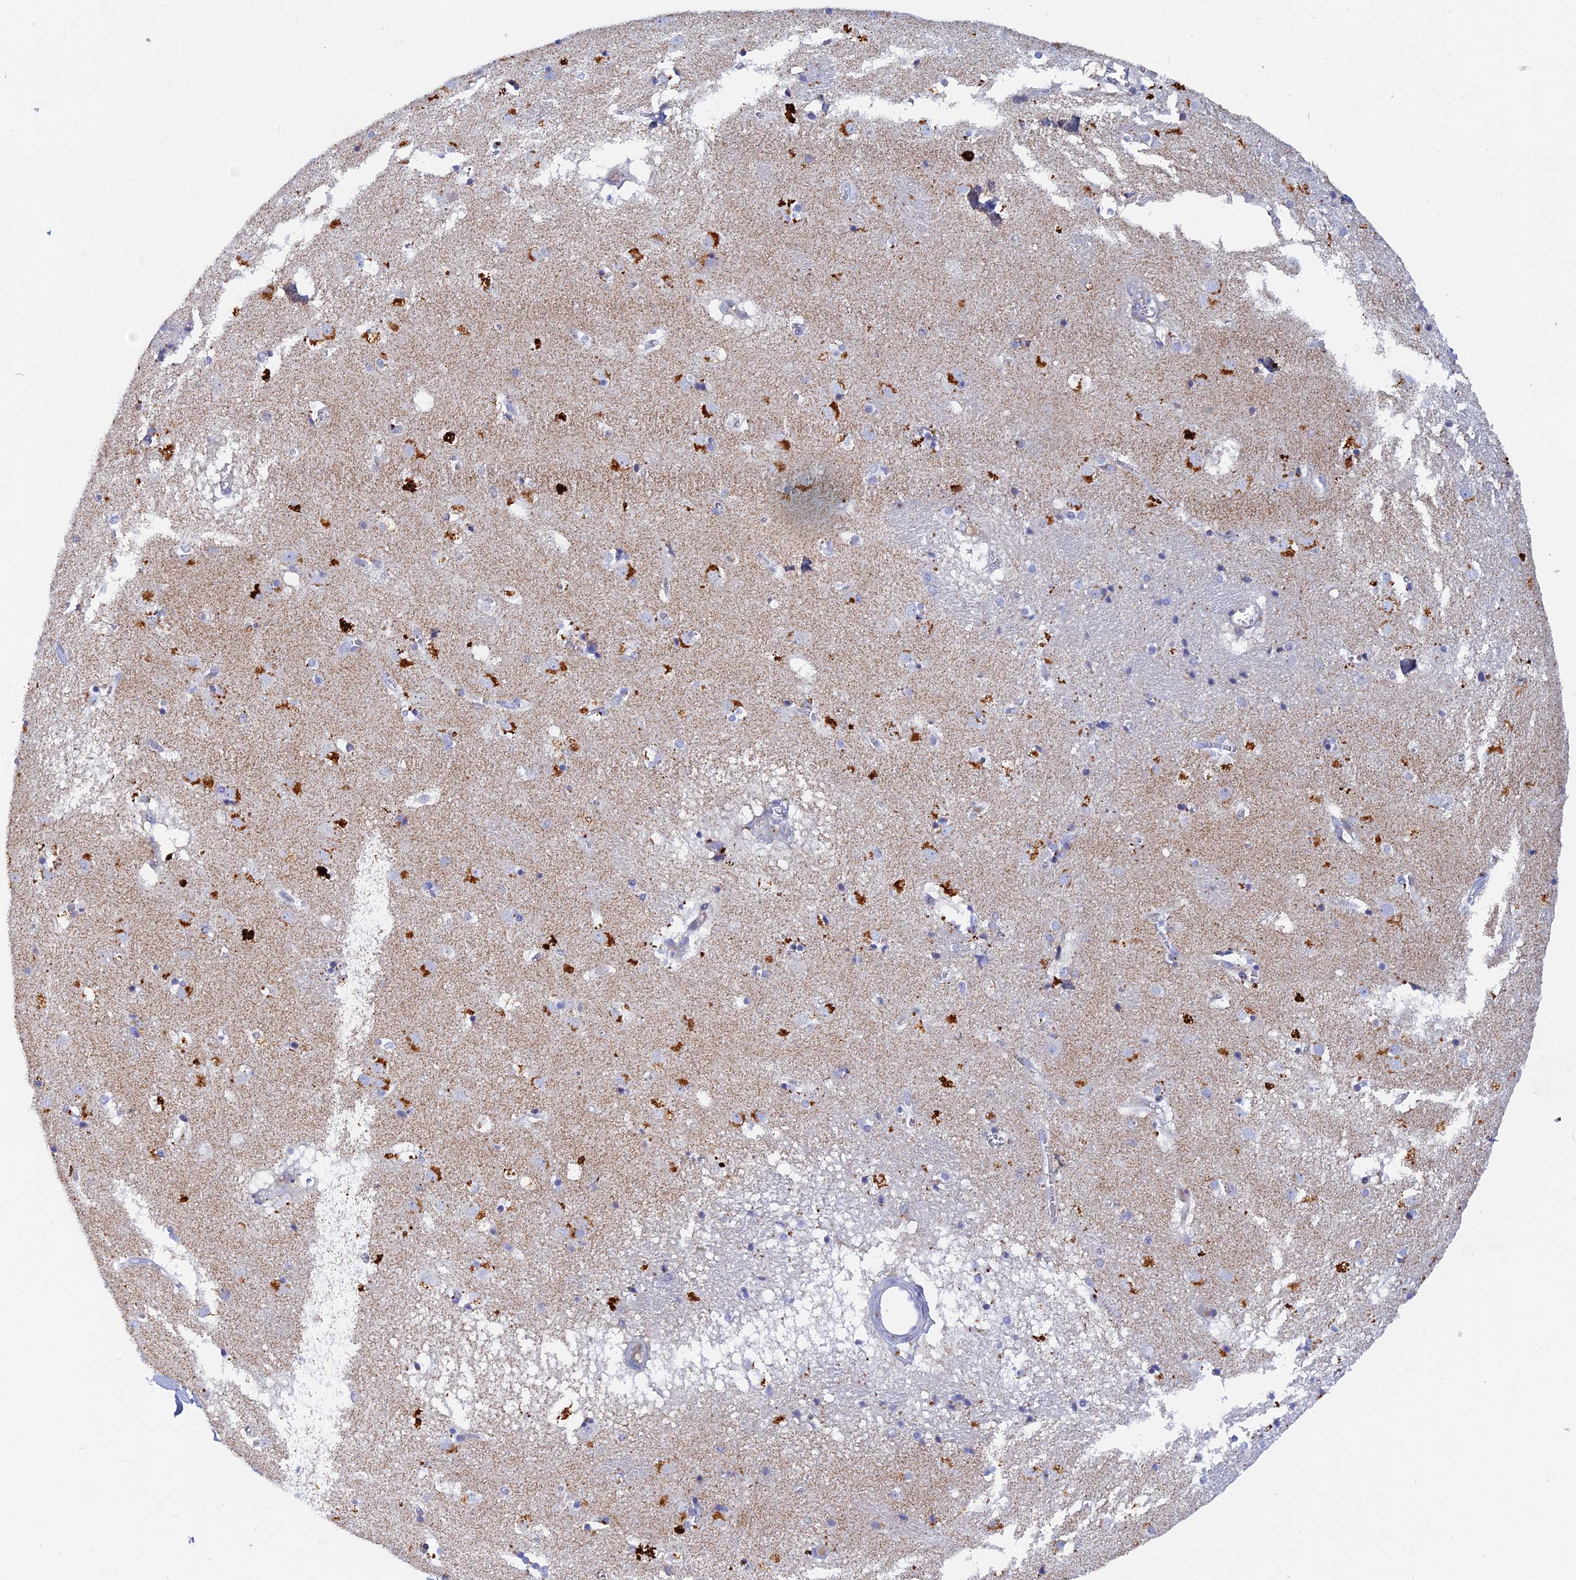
{"staining": {"intensity": "negative", "quantity": "none", "location": "none"}, "tissue": "caudate", "cell_type": "Glial cells", "image_type": "normal", "snomed": [{"axis": "morphology", "description": "Normal tissue, NOS"}, {"axis": "topography", "description": "Lateral ventricle wall"}], "caption": "Glial cells show no significant expression in normal caudate. (DAB immunohistochemistry, high magnification).", "gene": "ACP7", "patient": {"sex": "male", "age": 70}}